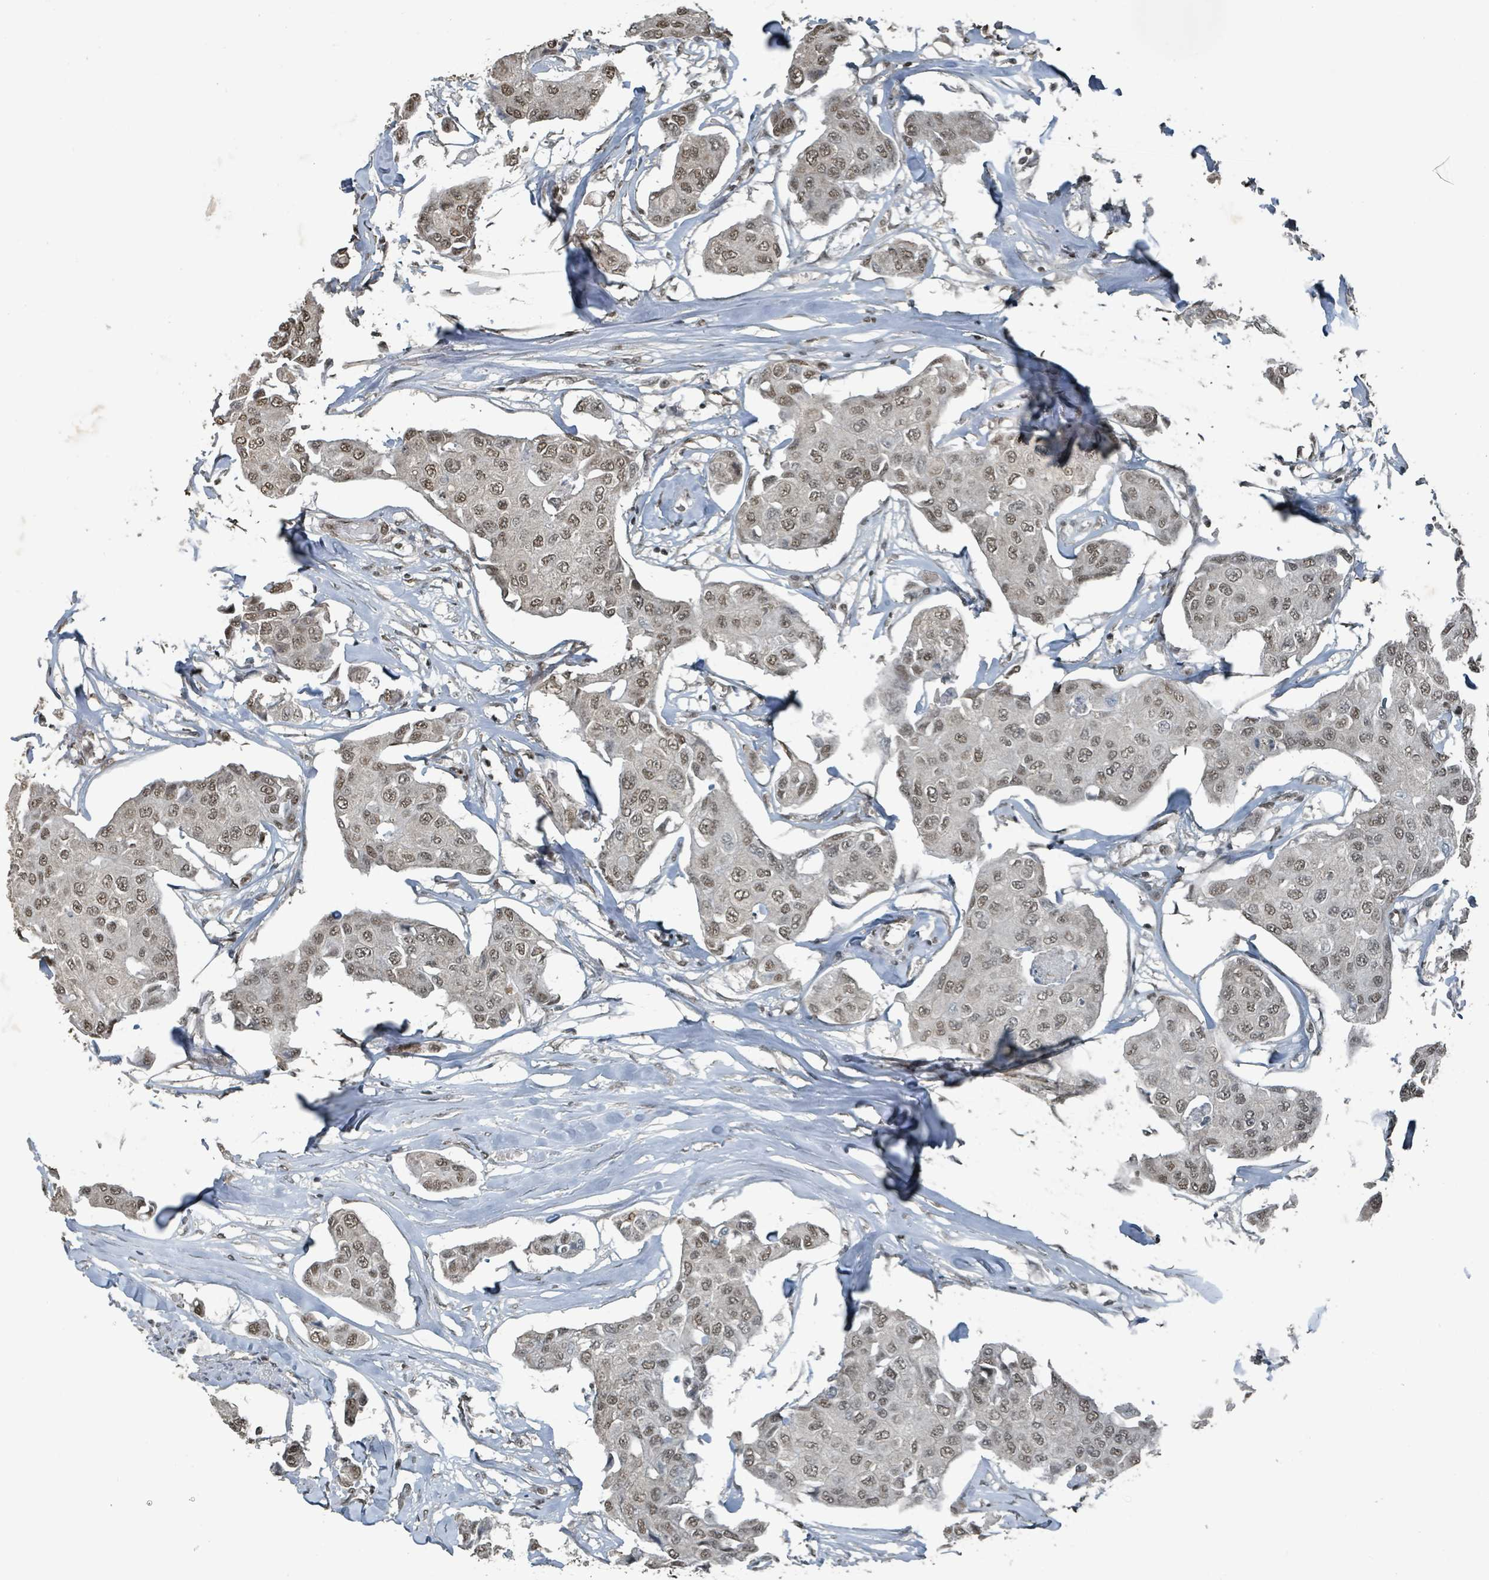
{"staining": {"intensity": "moderate", "quantity": ">75%", "location": "nuclear"}, "tissue": "breast cancer", "cell_type": "Tumor cells", "image_type": "cancer", "snomed": [{"axis": "morphology", "description": "Duct carcinoma"}, {"axis": "topography", "description": "Breast"}, {"axis": "topography", "description": "Lymph node"}], "caption": "This micrograph displays breast cancer stained with immunohistochemistry (IHC) to label a protein in brown. The nuclear of tumor cells show moderate positivity for the protein. Nuclei are counter-stained blue.", "gene": "PHIP", "patient": {"sex": "female", "age": 80}}